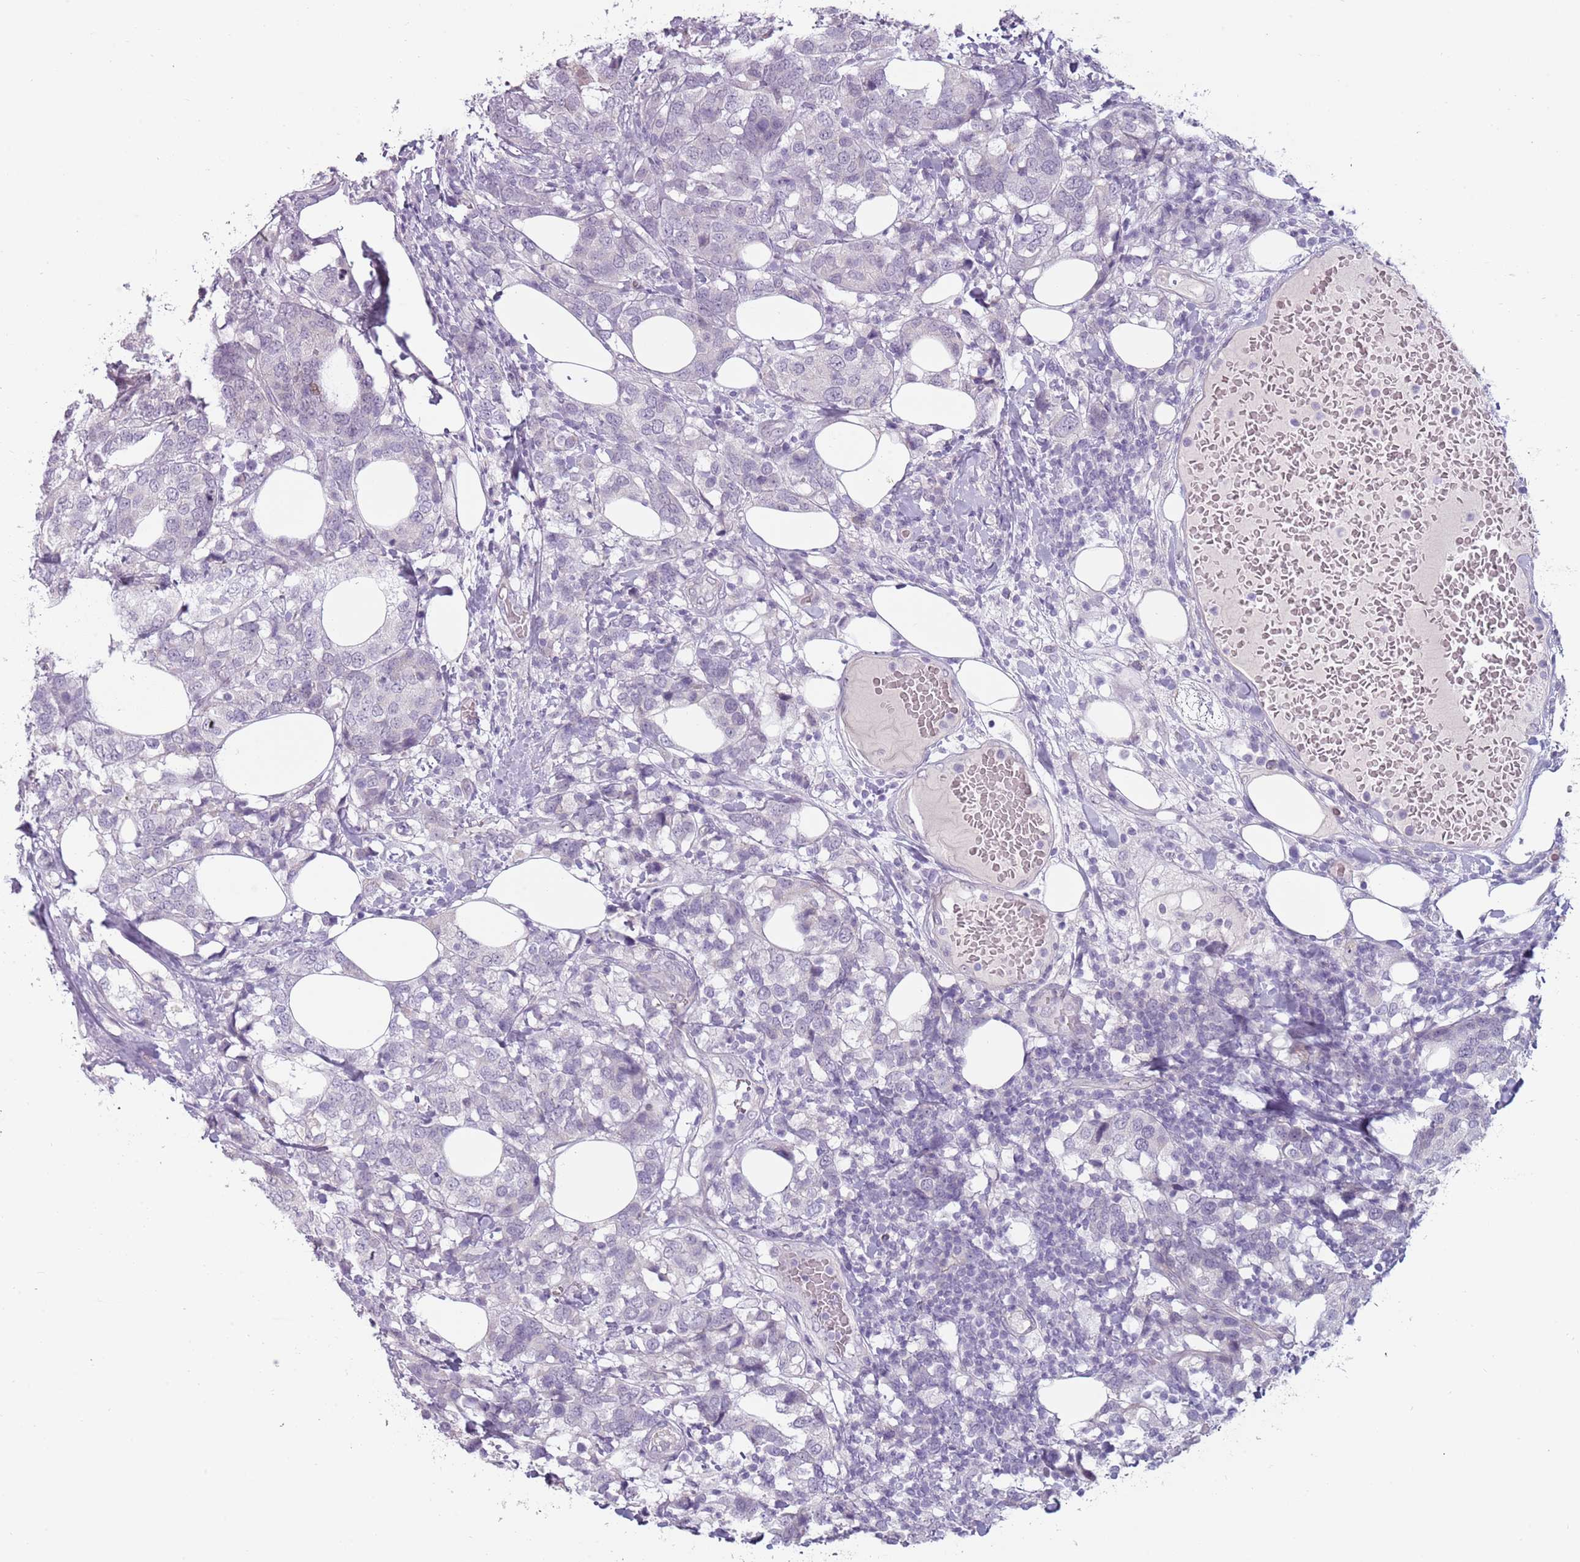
{"staining": {"intensity": "negative", "quantity": "none", "location": "none"}, "tissue": "breast cancer", "cell_type": "Tumor cells", "image_type": "cancer", "snomed": [{"axis": "morphology", "description": "Lobular carcinoma"}, {"axis": "topography", "description": "Breast"}], "caption": "DAB (3,3'-diaminobenzidine) immunohistochemical staining of breast cancer shows no significant staining in tumor cells.", "gene": "RFX2", "patient": {"sex": "female", "age": 59}}